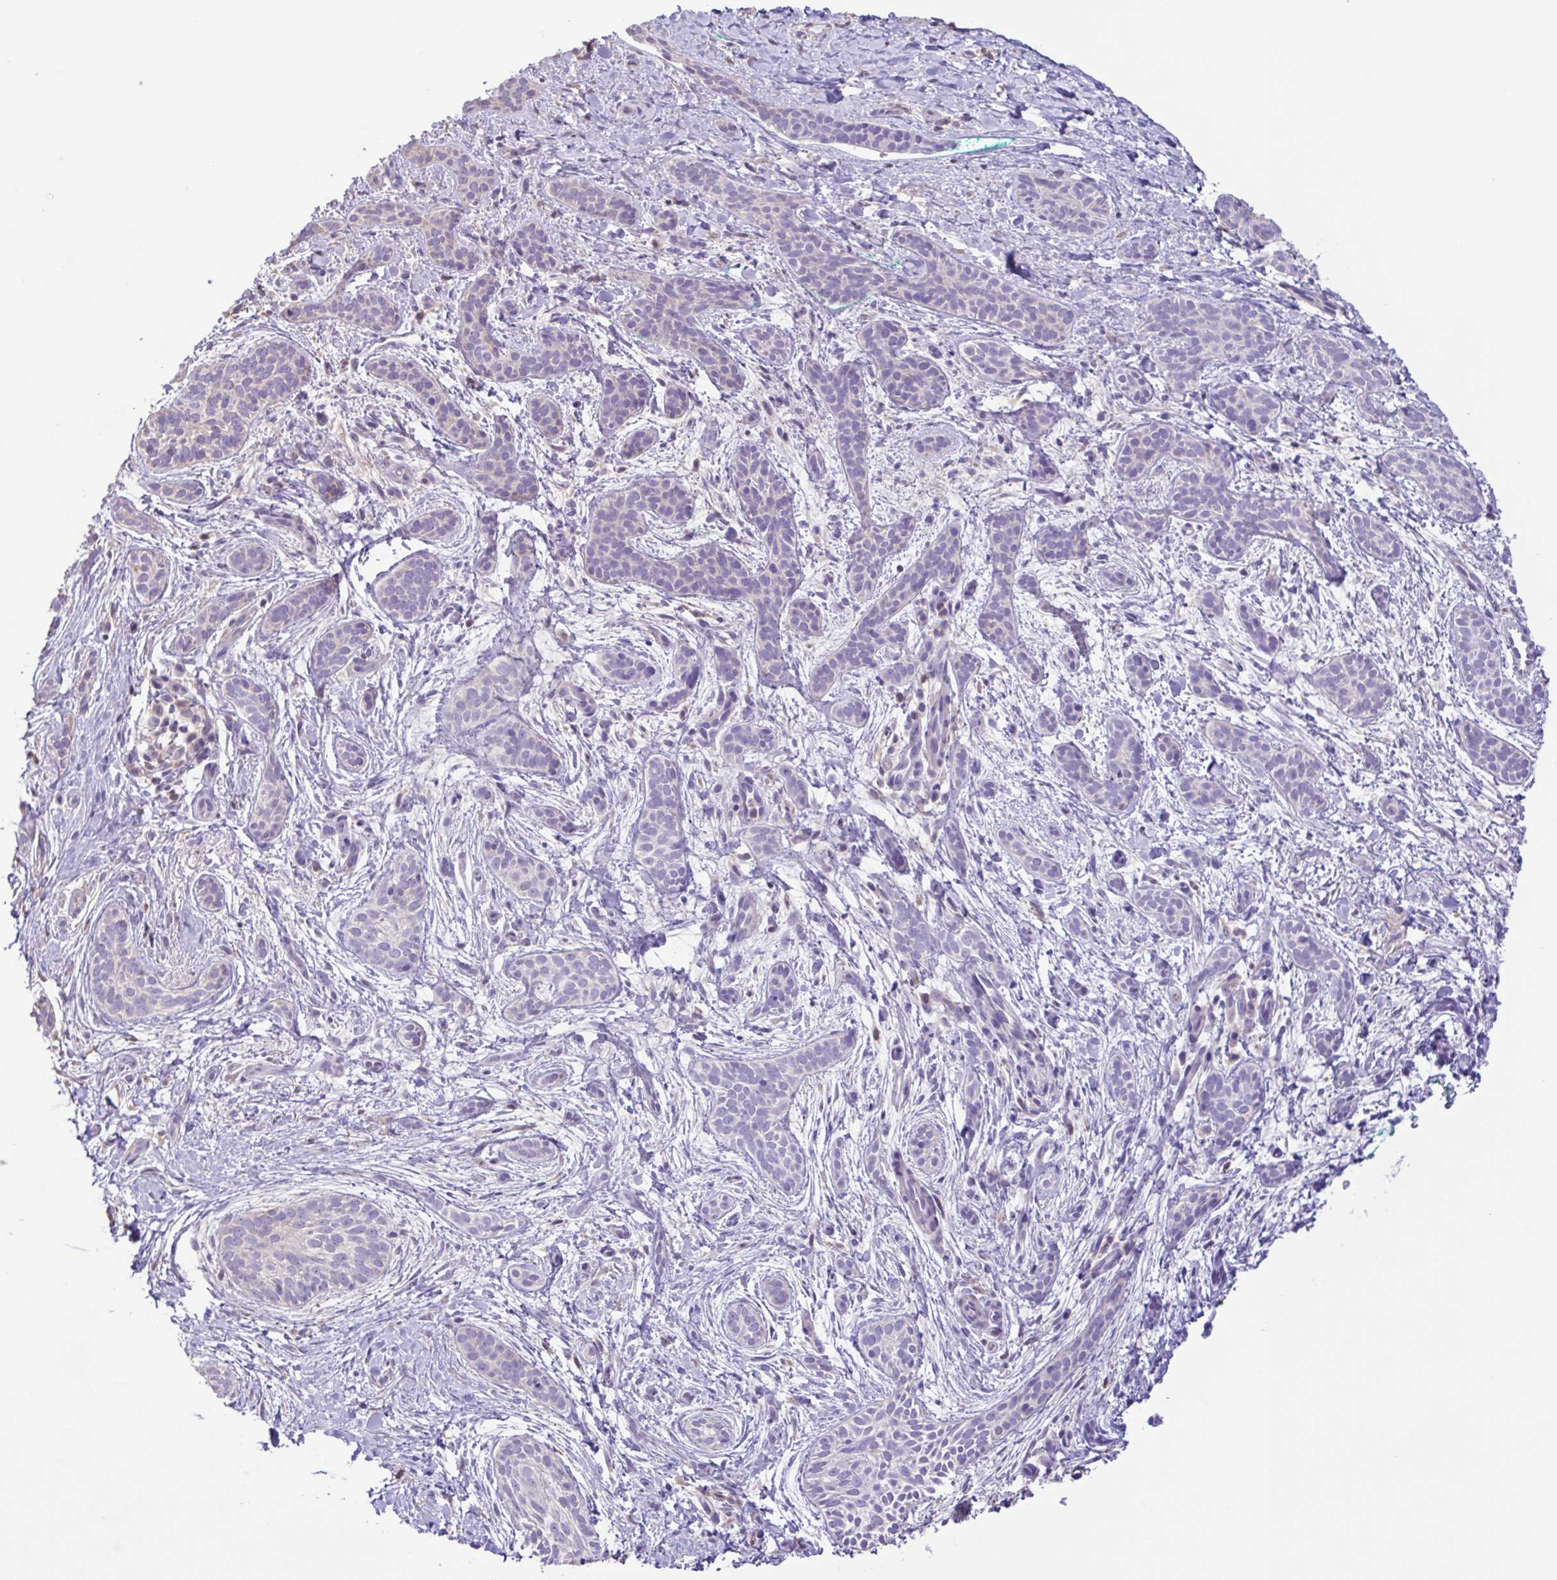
{"staining": {"intensity": "negative", "quantity": "none", "location": "none"}, "tissue": "skin cancer", "cell_type": "Tumor cells", "image_type": "cancer", "snomed": [{"axis": "morphology", "description": "Basal cell carcinoma"}, {"axis": "topography", "description": "Skin"}], "caption": "Micrograph shows no protein positivity in tumor cells of basal cell carcinoma (skin) tissue. The staining is performed using DAB brown chromogen with nuclei counter-stained in using hematoxylin.", "gene": "CYP17A1", "patient": {"sex": "male", "age": 63}}